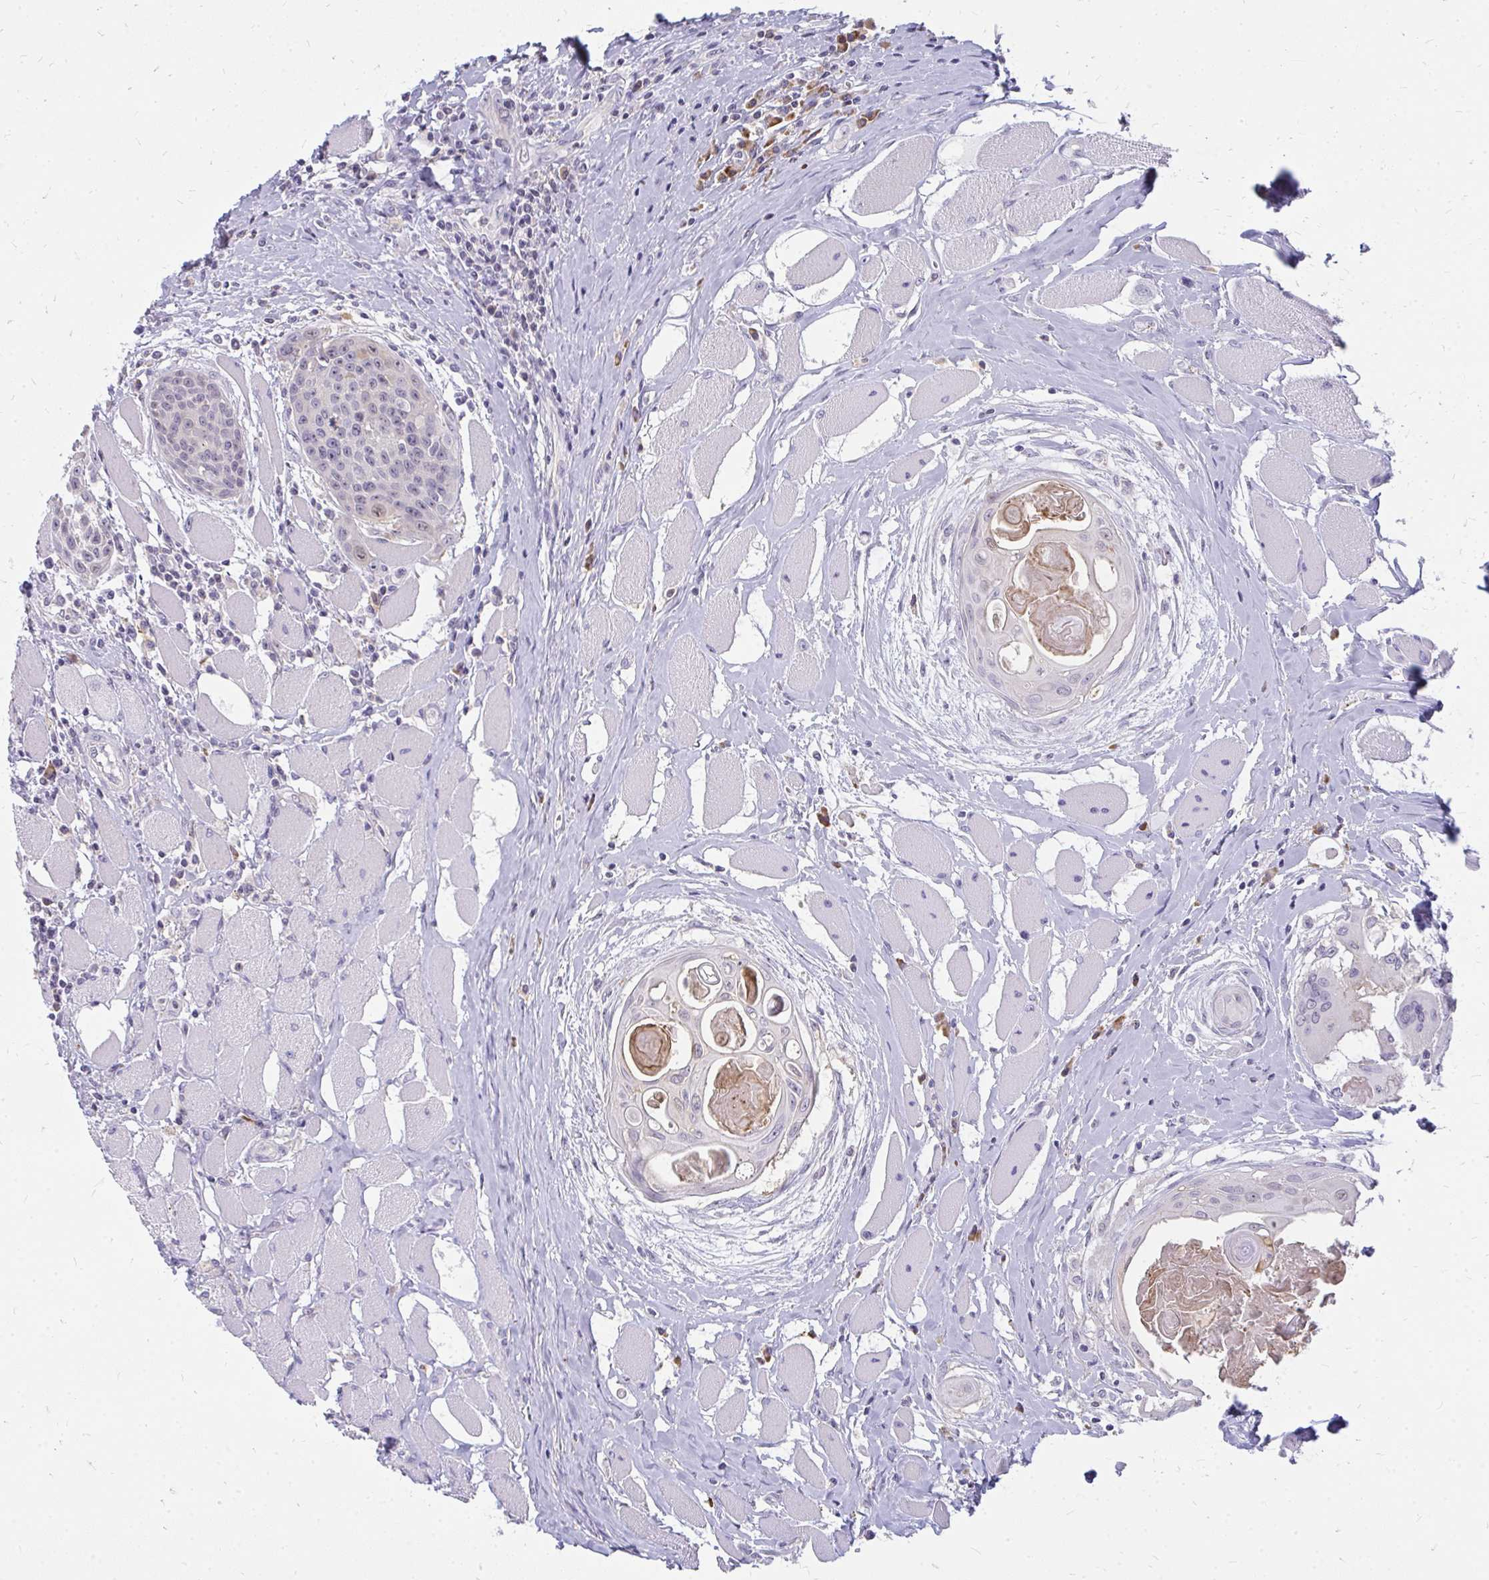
{"staining": {"intensity": "weak", "quantity": "25%-75%", "location": "nuclear"}, "tissue": "head and neck cancer", "cell_type": "Tumor cells", "image_type": "cancer", "snomed": [{"axis": "morphology", "description": "Squamous cell carcinoma, NOS"}, {"axis": "topography", "description": "Head-Neck"}], "caption": "Approximately 25%-75% of tumor cells in human squamous cell carcinoma (head and neck) show weak nuclear protein positivity as visualized by brown immunohistochemical staining.", "gene": "FAM9A", "patient": {"sex": "female", "age": 73}}